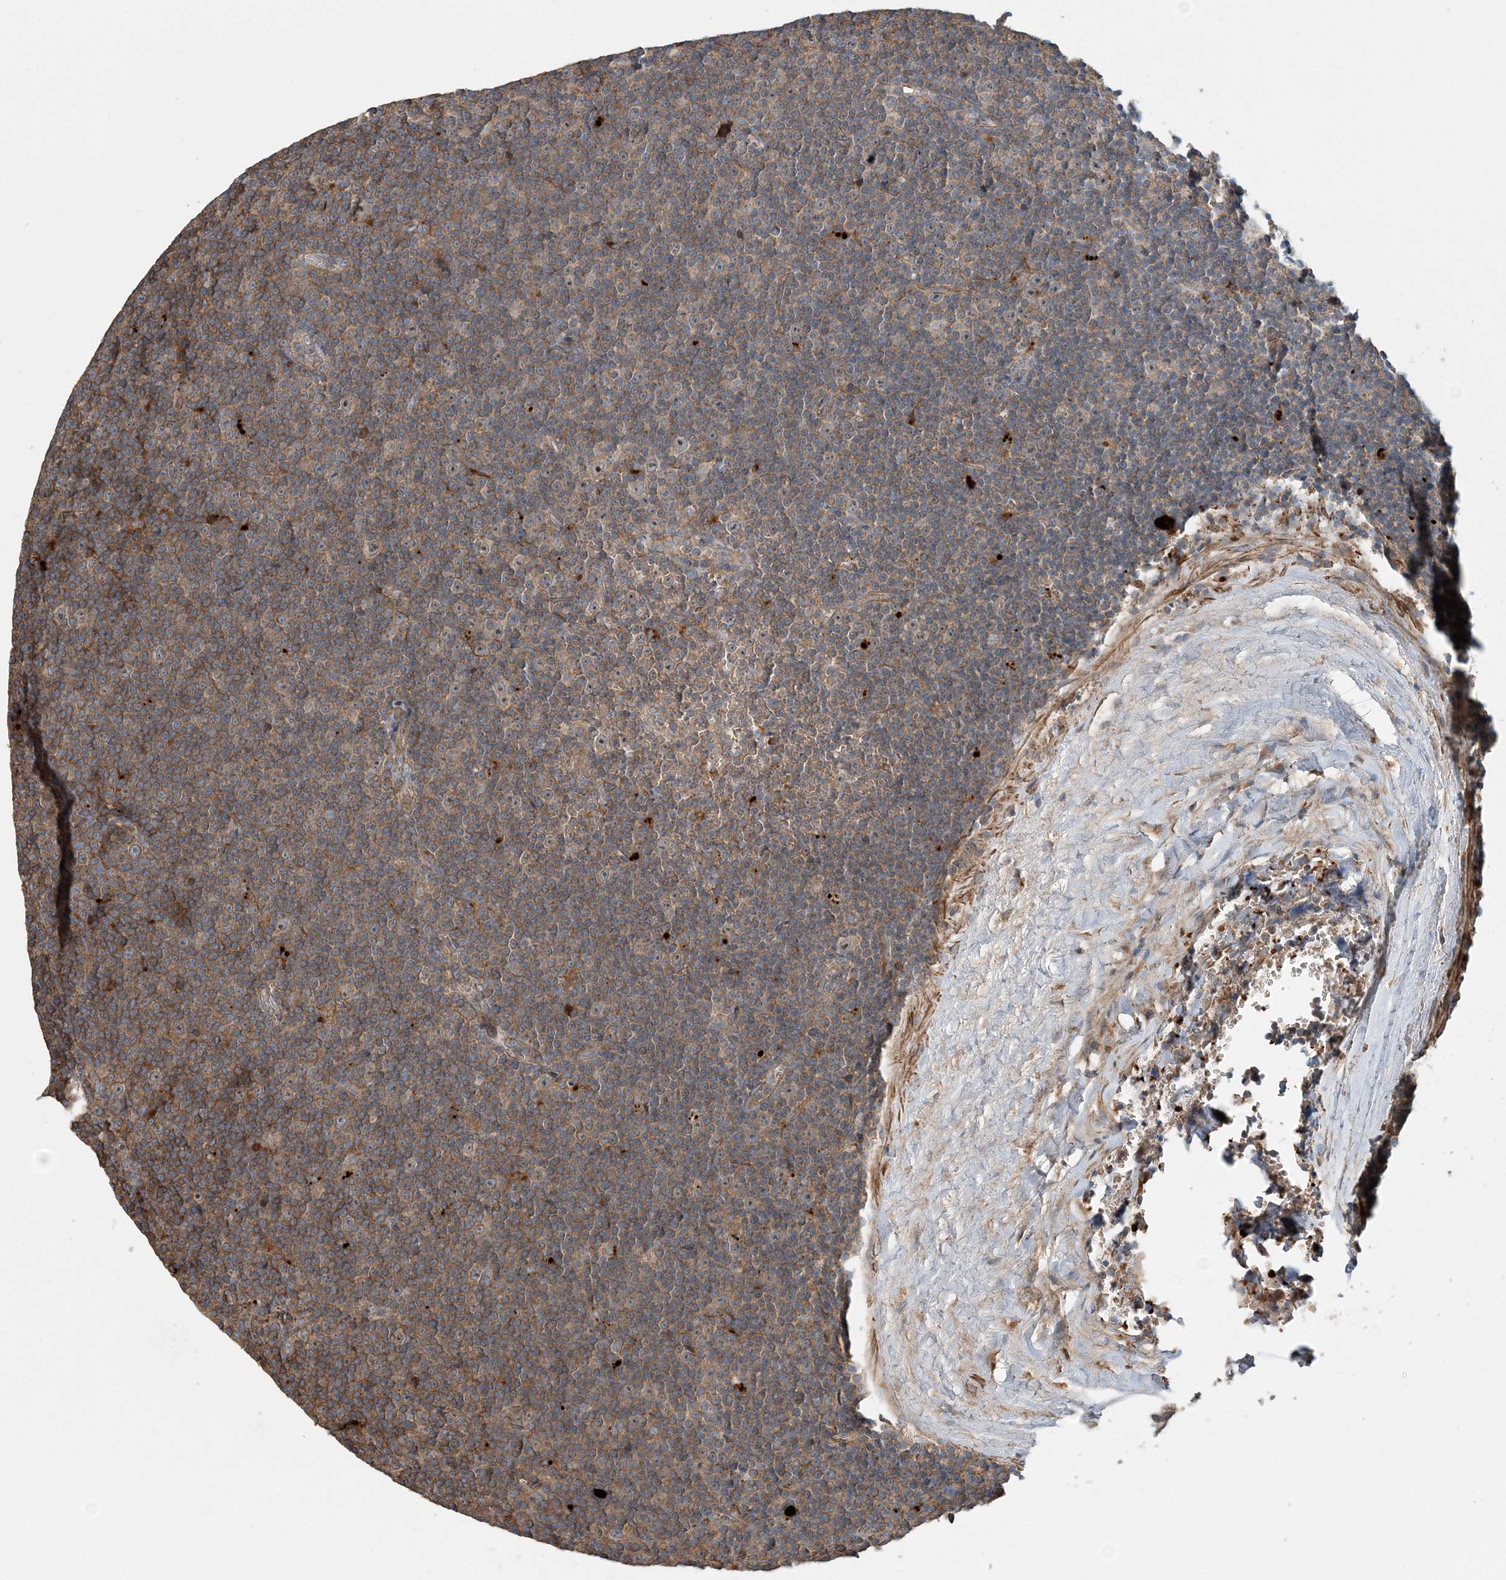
{"staining": {"intensity": "weak", "quantity": ">75%", "location": "cytoplasmic/membranous"}, "tissue": "lymphoma", "cell_type": "Tumor cells", "image_type": "cancer", "snomed": [{"axis": "morphology", "description": "Malignant lymphoma, non-Hodgkin's type, Low grade"}, {"axis": "topography", "description": "Lymph node"}], "caption": "Weak cytoplasmic/membranous expression for a protein is present in about >75% of tumor cells of low-grade malignant lymphoma, non-Hodgkin's type using immunohistochemistry.", "gene": "TTI1", "patient": {"sex": "female", "age": 67}}